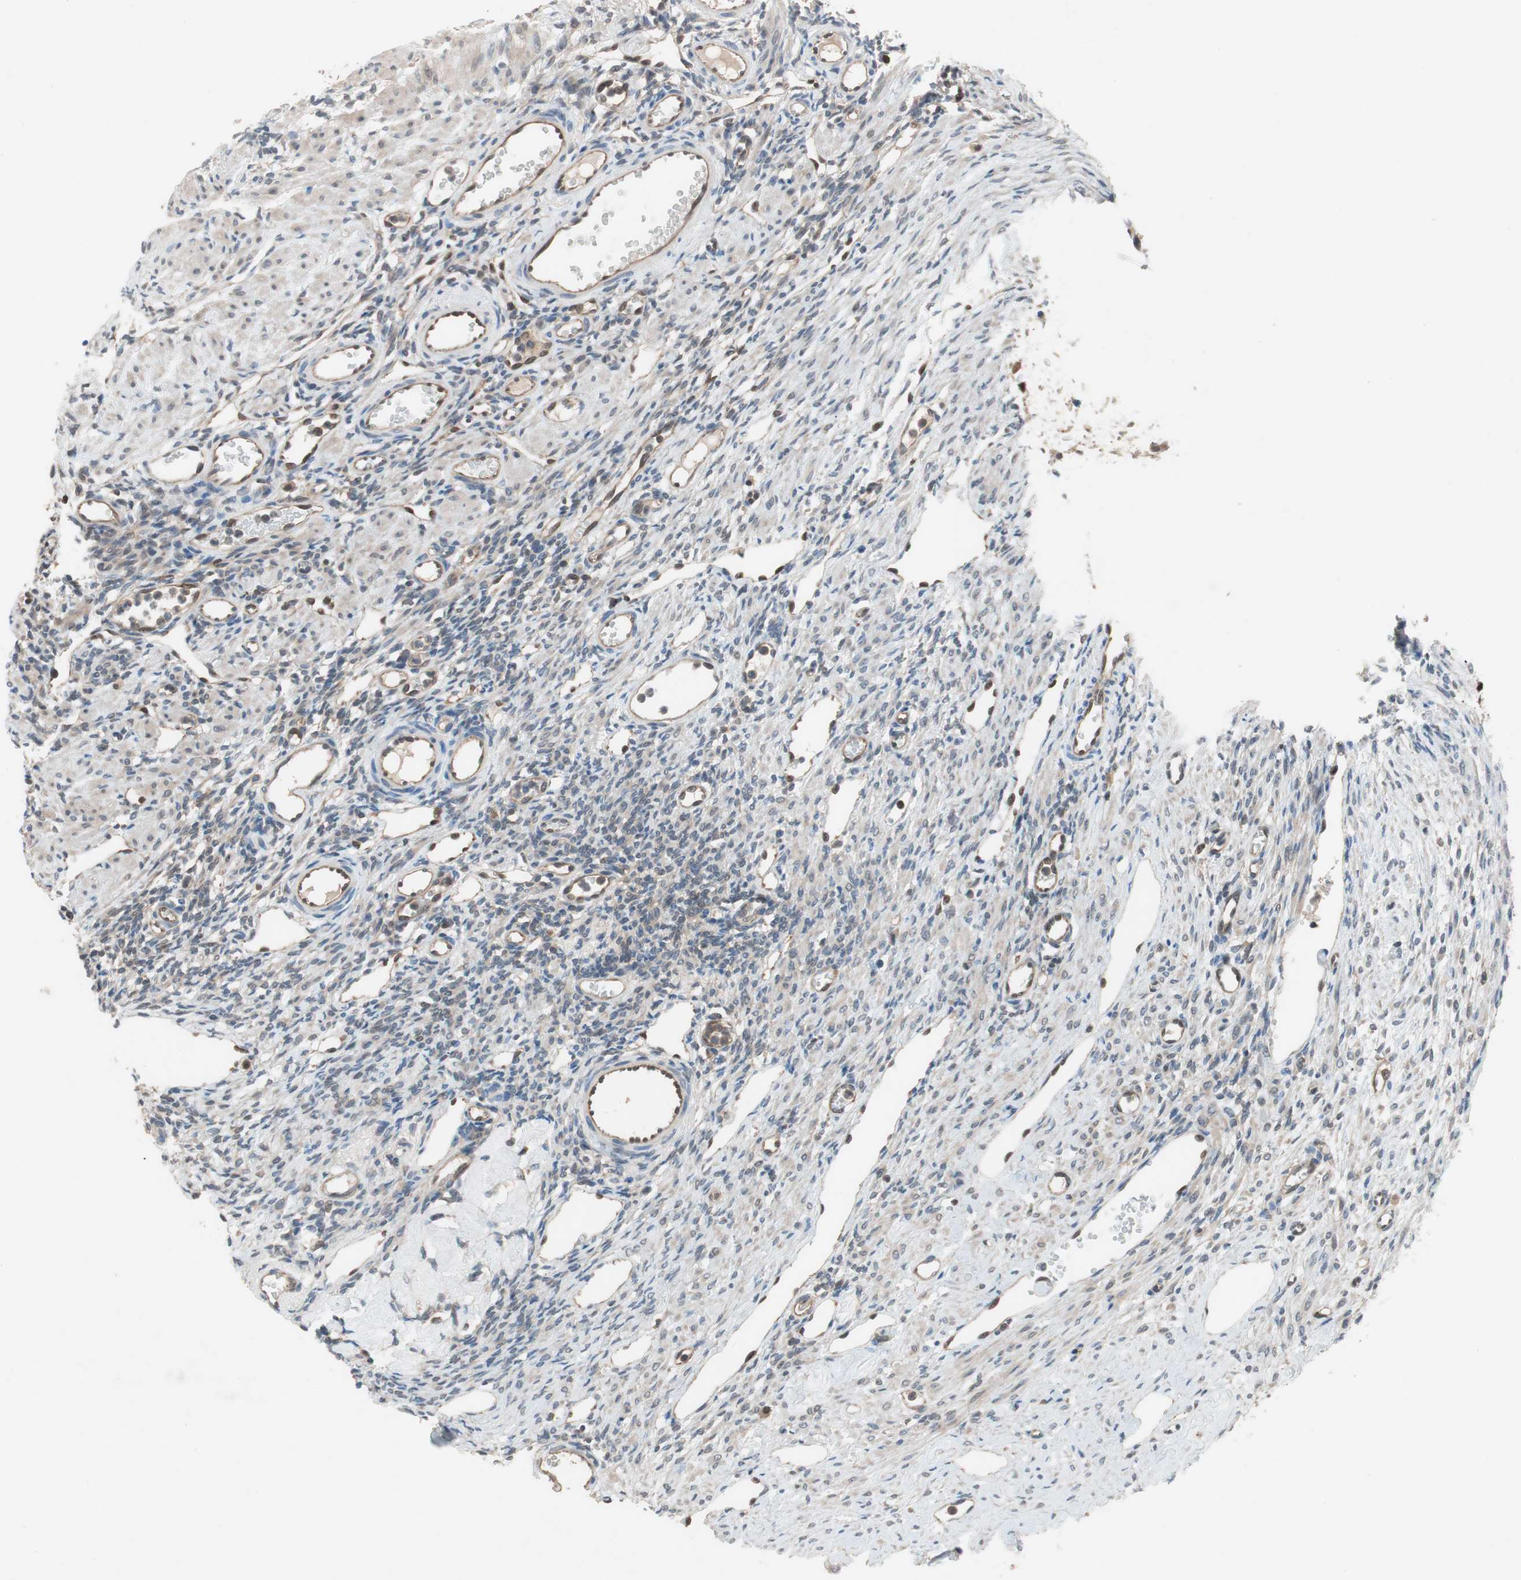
{"staining": {"intensity": "weak", "quantity": "<25%", "location": "cytoplasmic/membranous"}, "tissue": "ovary", "cell_type": "Ovarian stroma cells", "image_type": "normal", "snomed": [{"axis": "morphology", "description": "Normal tissue, NOS"}, {"axis": "topography", "description": "Ovary"}], "caption": "DAB (3,3'-diaminobenzidine) immunohistochemical staining of unremarkable human ovary displays no significant positivity in ovarian stroma cells.", "gene": "GALT", "patient": {"sex": "female", "age": 33}}